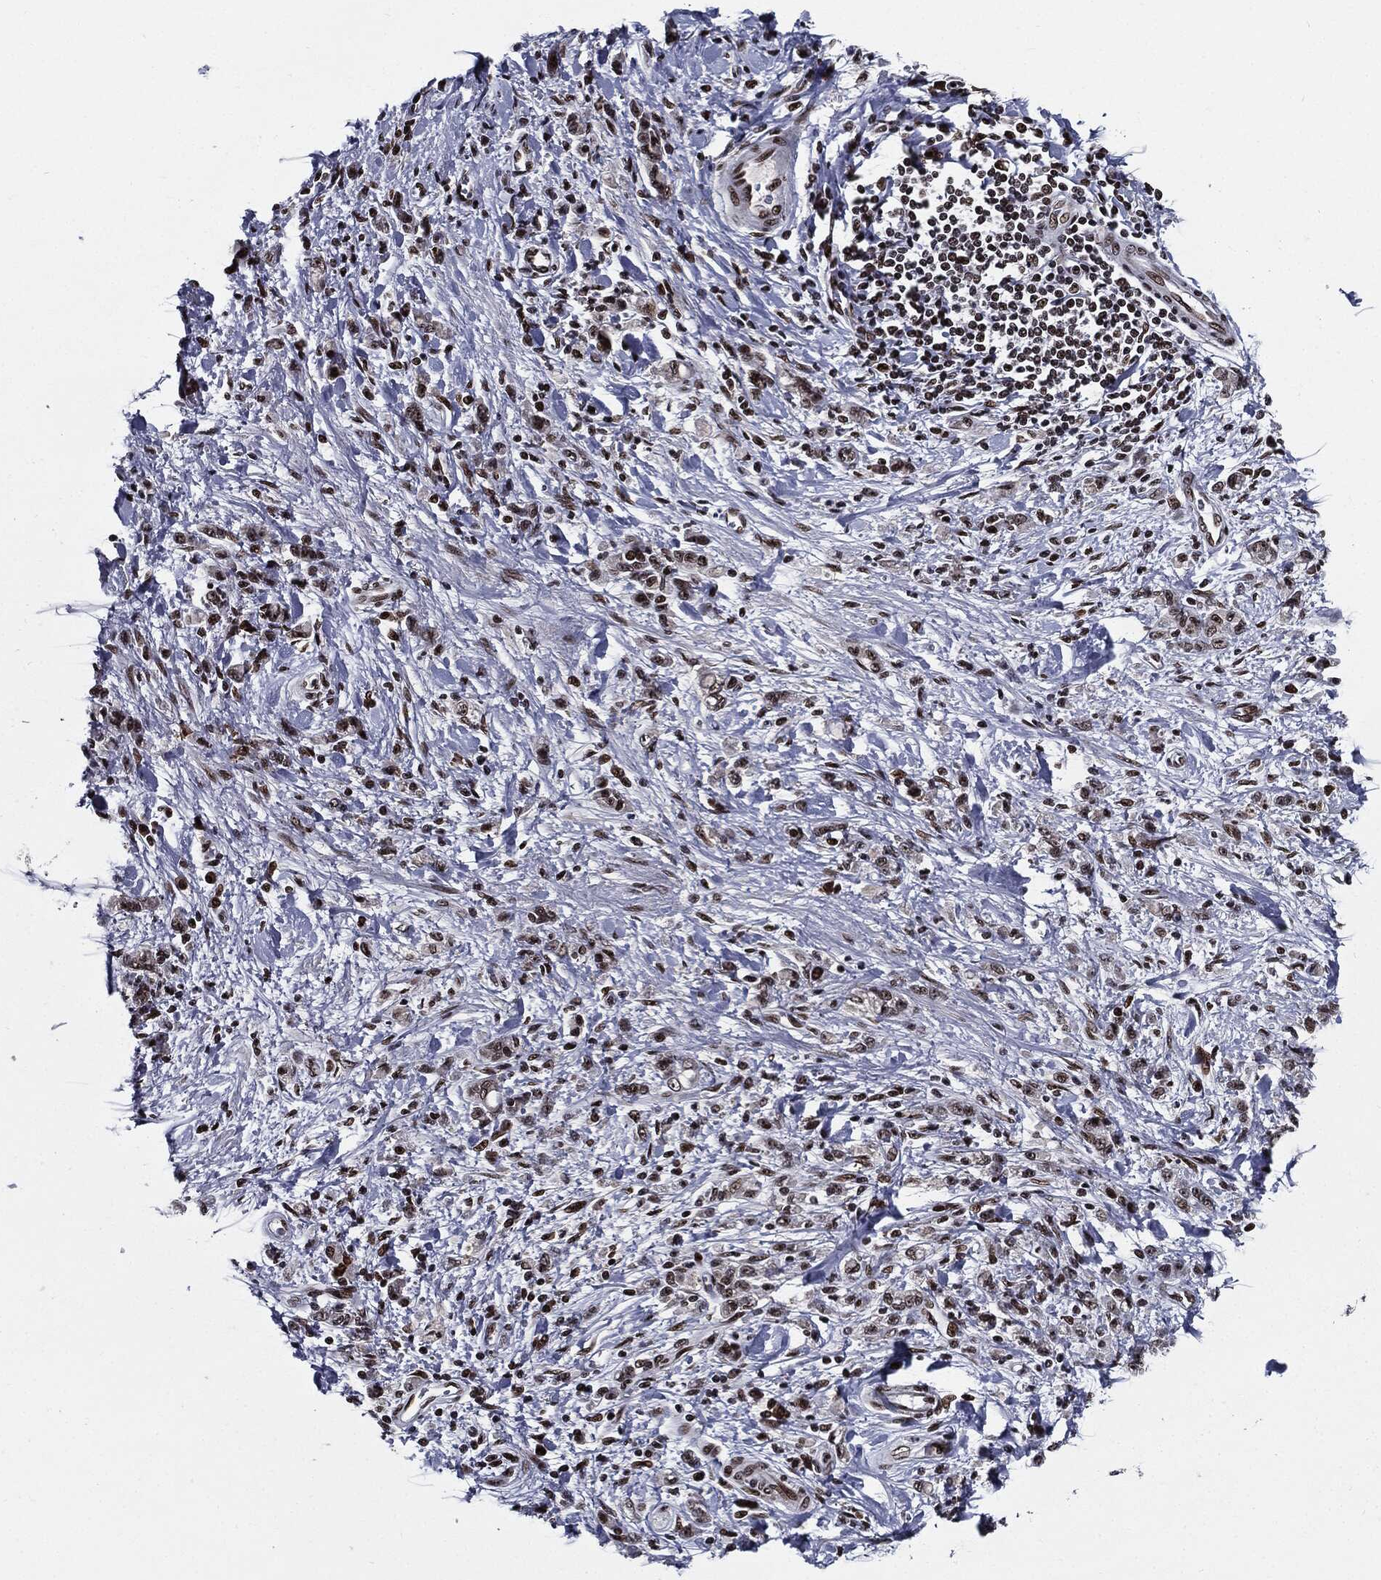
{"staining": {"intensity": "moderate", "quantity": ">75%", "location": "nuclear"}, "tissue": "stomach cancer", "cell_type": "Tumor cells", "image_type": "cancer", "snomed": [{"axis": "morphology", "description": "Adenocarcinoma, NOS"}, {"axis": "topography", "description": "Stomach"}], "caption": "Immunohistochemical staining of stomach adenocarcinoma displays medium levels of moderate nuclear expression in about >75% of tumor cells.", "gene": "ZFP91", "patient": {"sex": "male", "age": 77}}